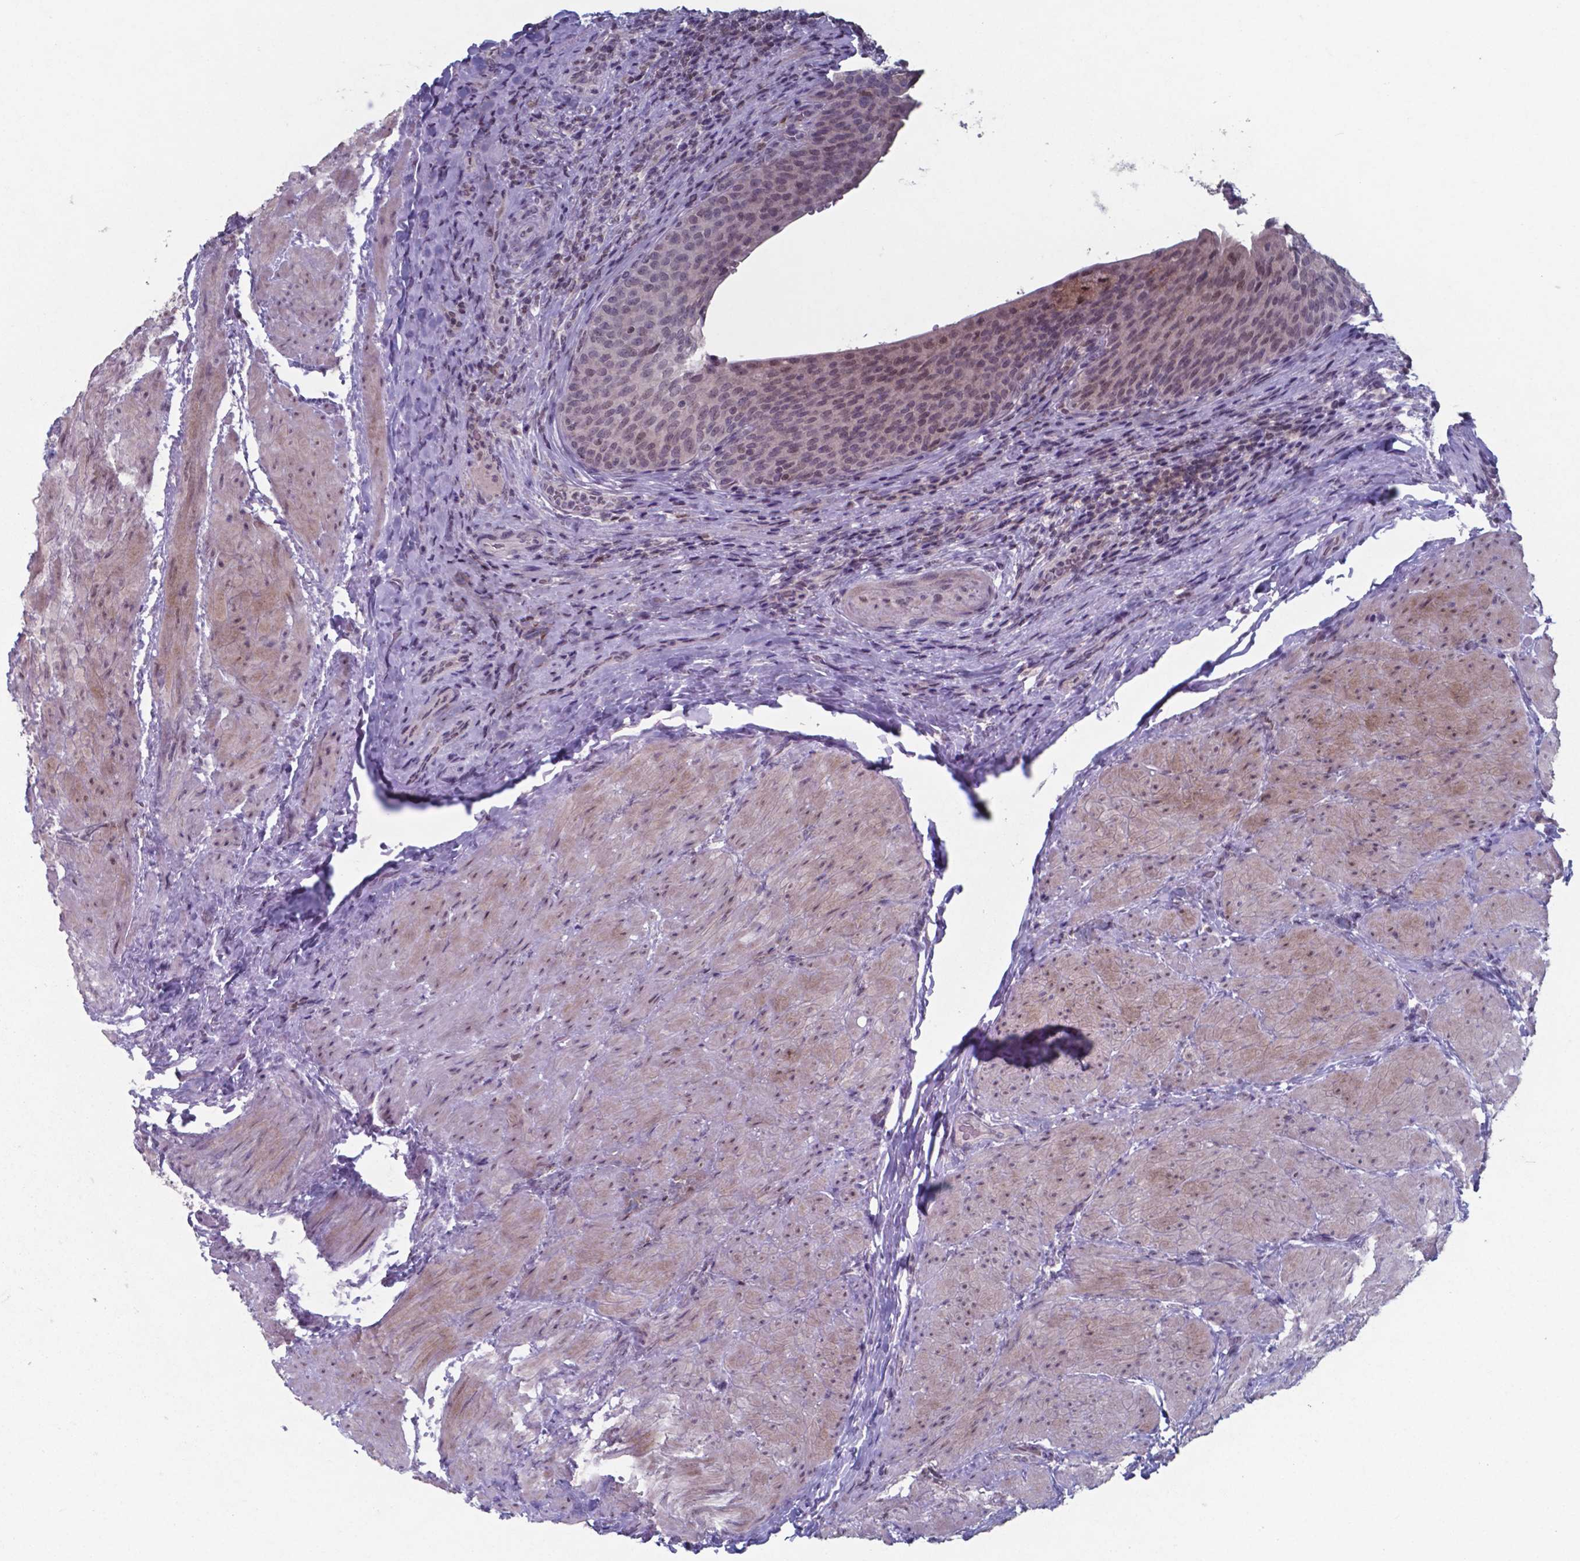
{"staining": {"intensity": "weak", "quantity": "25%-75%", "location": "nuclear"}, "tissue": "urinary bladder", "cell_type": "Urothelial cells", "image_type": "normal", "snomed": [{"axis": "morphology", "description": "Normal tissue, NOS"}, {"axis": "topography", "description": "Urinary bladder"}, {"axis": "topography", "description": "Peripheral nerve tissue"}], "caption": "Urinary bladder stained for a protein reveals weak nuclear positivity in urothelial cells. Using DAB (3,3'-diaminobenzidine) (brown) and hematoxylin (blue) stains, captured at high magnification using brightfield microscopy.", "gene": "TDP2", "patient": {"sex": "male", "age": 66}}